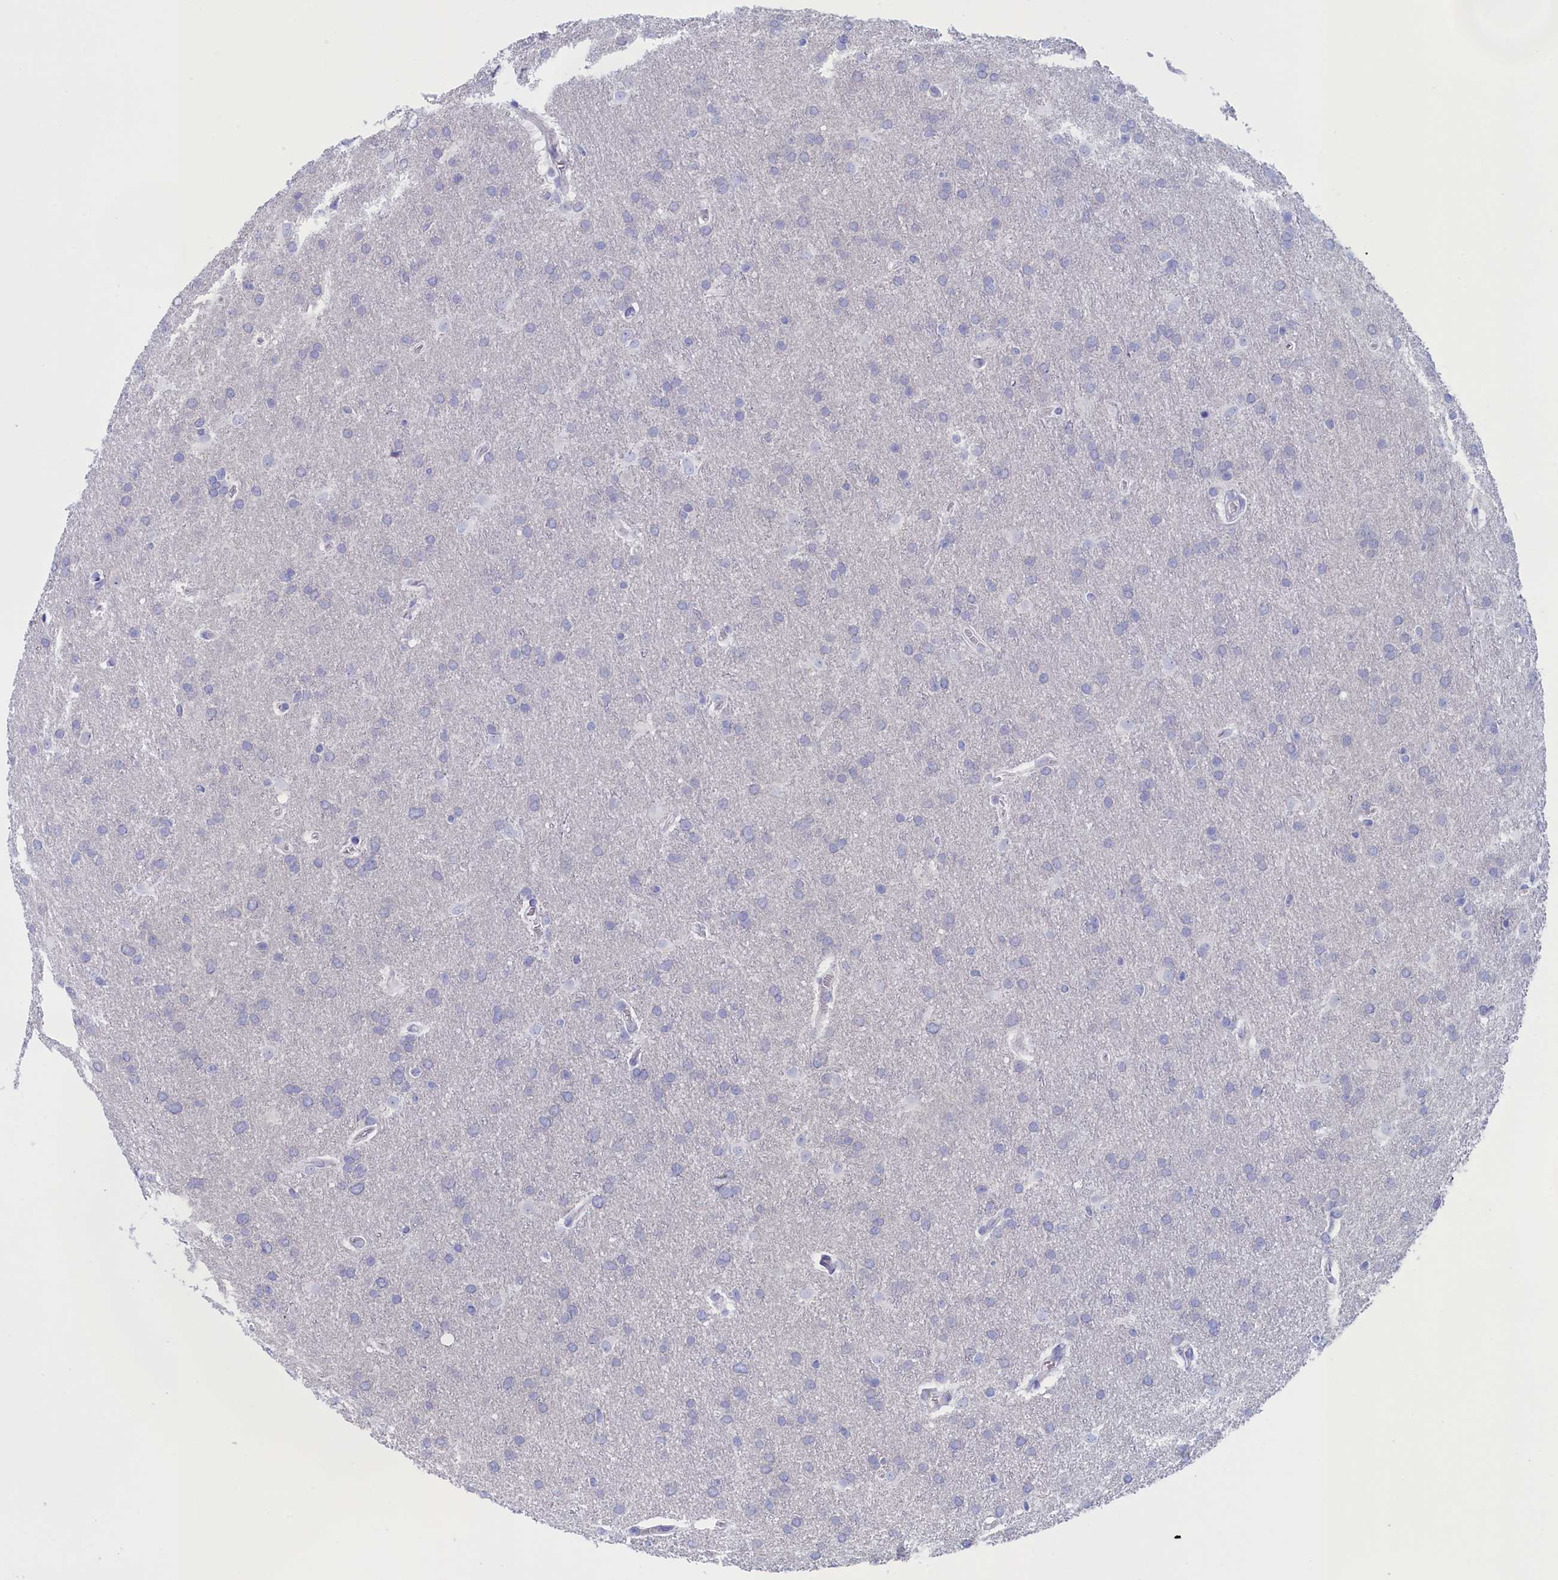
{"staining": {"intensity": "negative", "quantity": "none", "location": "none"}, "tissue": "glioma", "cell_type": "Tumor cells", "image_type": "cancer", "snomed": [{"axis": "morphology", "description": "Glioma, malignant, Low grade"}, {"axis": "topography", "description": "Brain"}], "caption": "DAB (3,3'-diaminobenzidine) immunohistochemical staining of human malignant glioma (low-grade) demonstrates no significant staining in tumor cells.", "gene": "ANKRD2", "patient": {"sex": "female", "age": 32}}